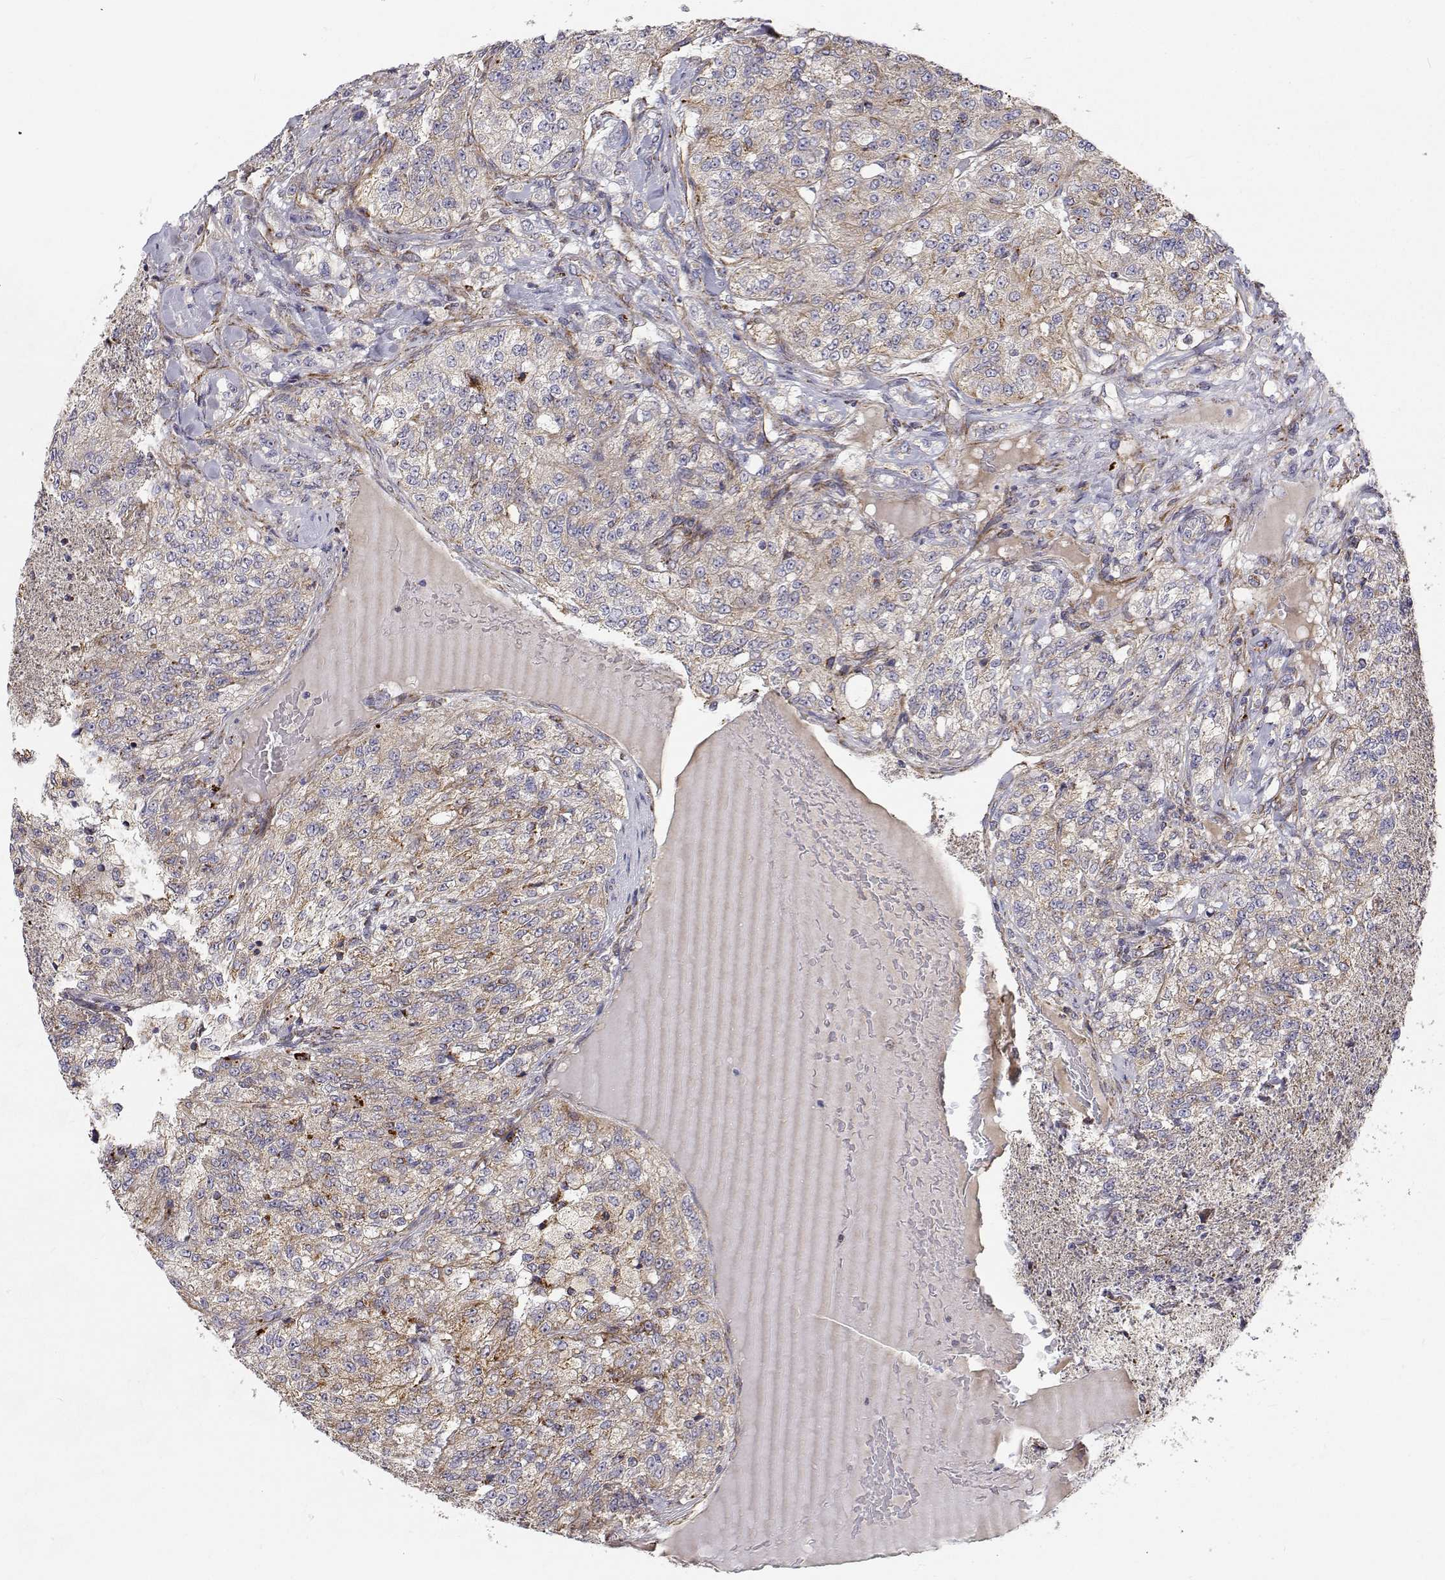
{"staining": {"intensity": "weak", "quantity": "<25%", "location": "cytoplasmic/membranous"}, "tissue": "renal cancer", "cell_type": "Tumor cells", "image_type": "cancer", "snomed": [{"axis": "morphology", "description": "Adenocarcinoma, NOS"}, {"axis": "topography", "description": "Kidney"}], "caption": "This is an immunohistochemistry (IHC) image of adenocarcinoma (renal). There is no expression in tumor cells.", "gene": "SPICE1", "patient": {"sex": "female", "age": 63}}